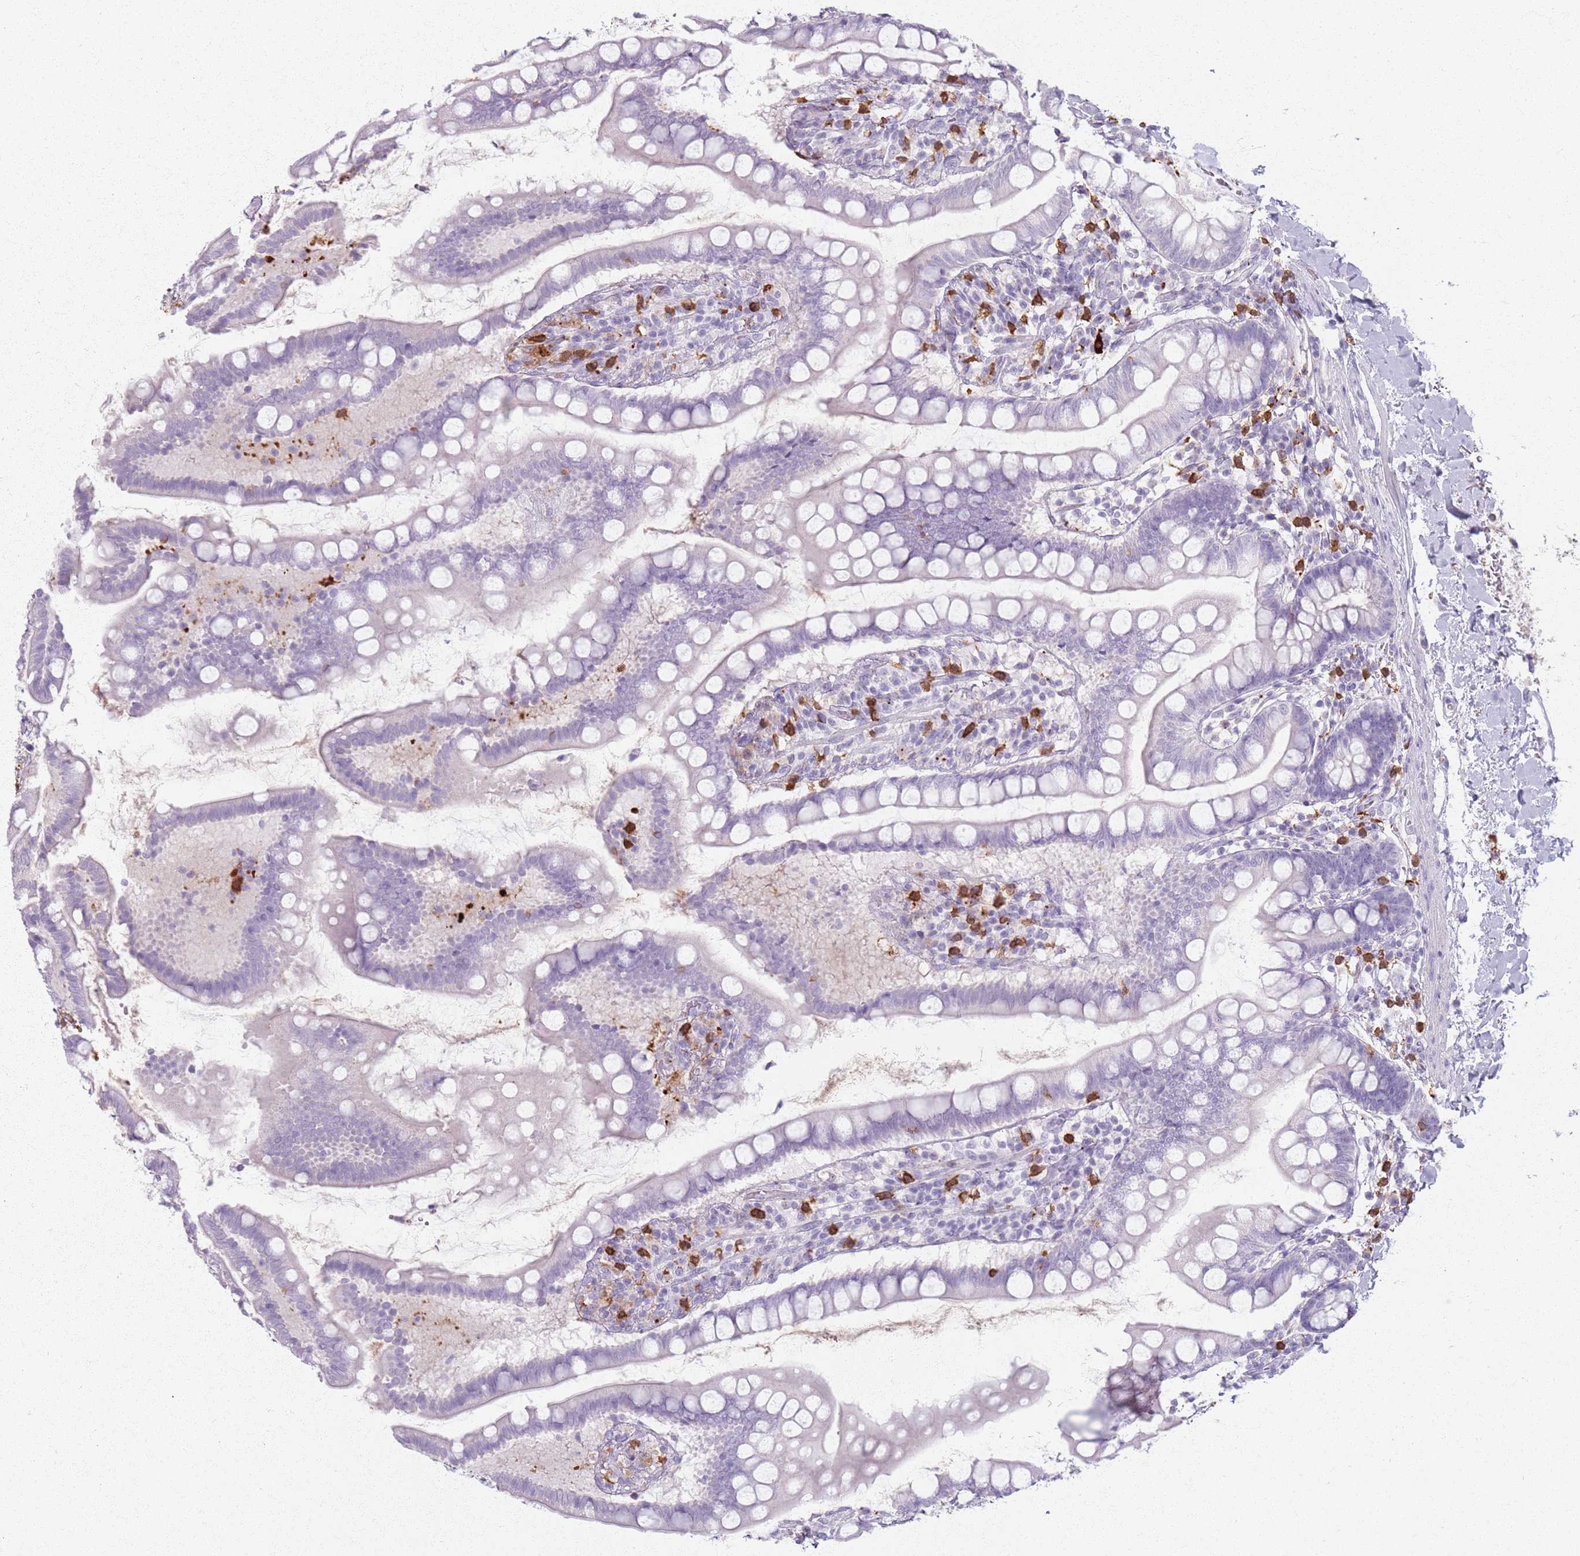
{"staining": {"intensity": "moderate", "quantity": "<25%", "location": "cytoplasmic/membranous"}, "tissue": "small intestine", "cell_type": "Glandular cells", "image_type": "normal", "snomed": [{"axis": "morphology", "description": "Normal tissue, NOS"}, {"axis": "topography", "description": "Small intestine"}], "caption": "The photomicrograph displays immunohistochemical staining of unremarkable small intestine. There is moderate cytoplasmic/membranous positivity is seen in approximately <25% of glandular cells. Using DAB (3,3'-diaminobenzidine) (brown) and hematoxylin (blue) stains, captured at high magnification using brightfield microscopy.", "gene": "GDPGP1", "patient": {"sex": "female", "age": 84}}